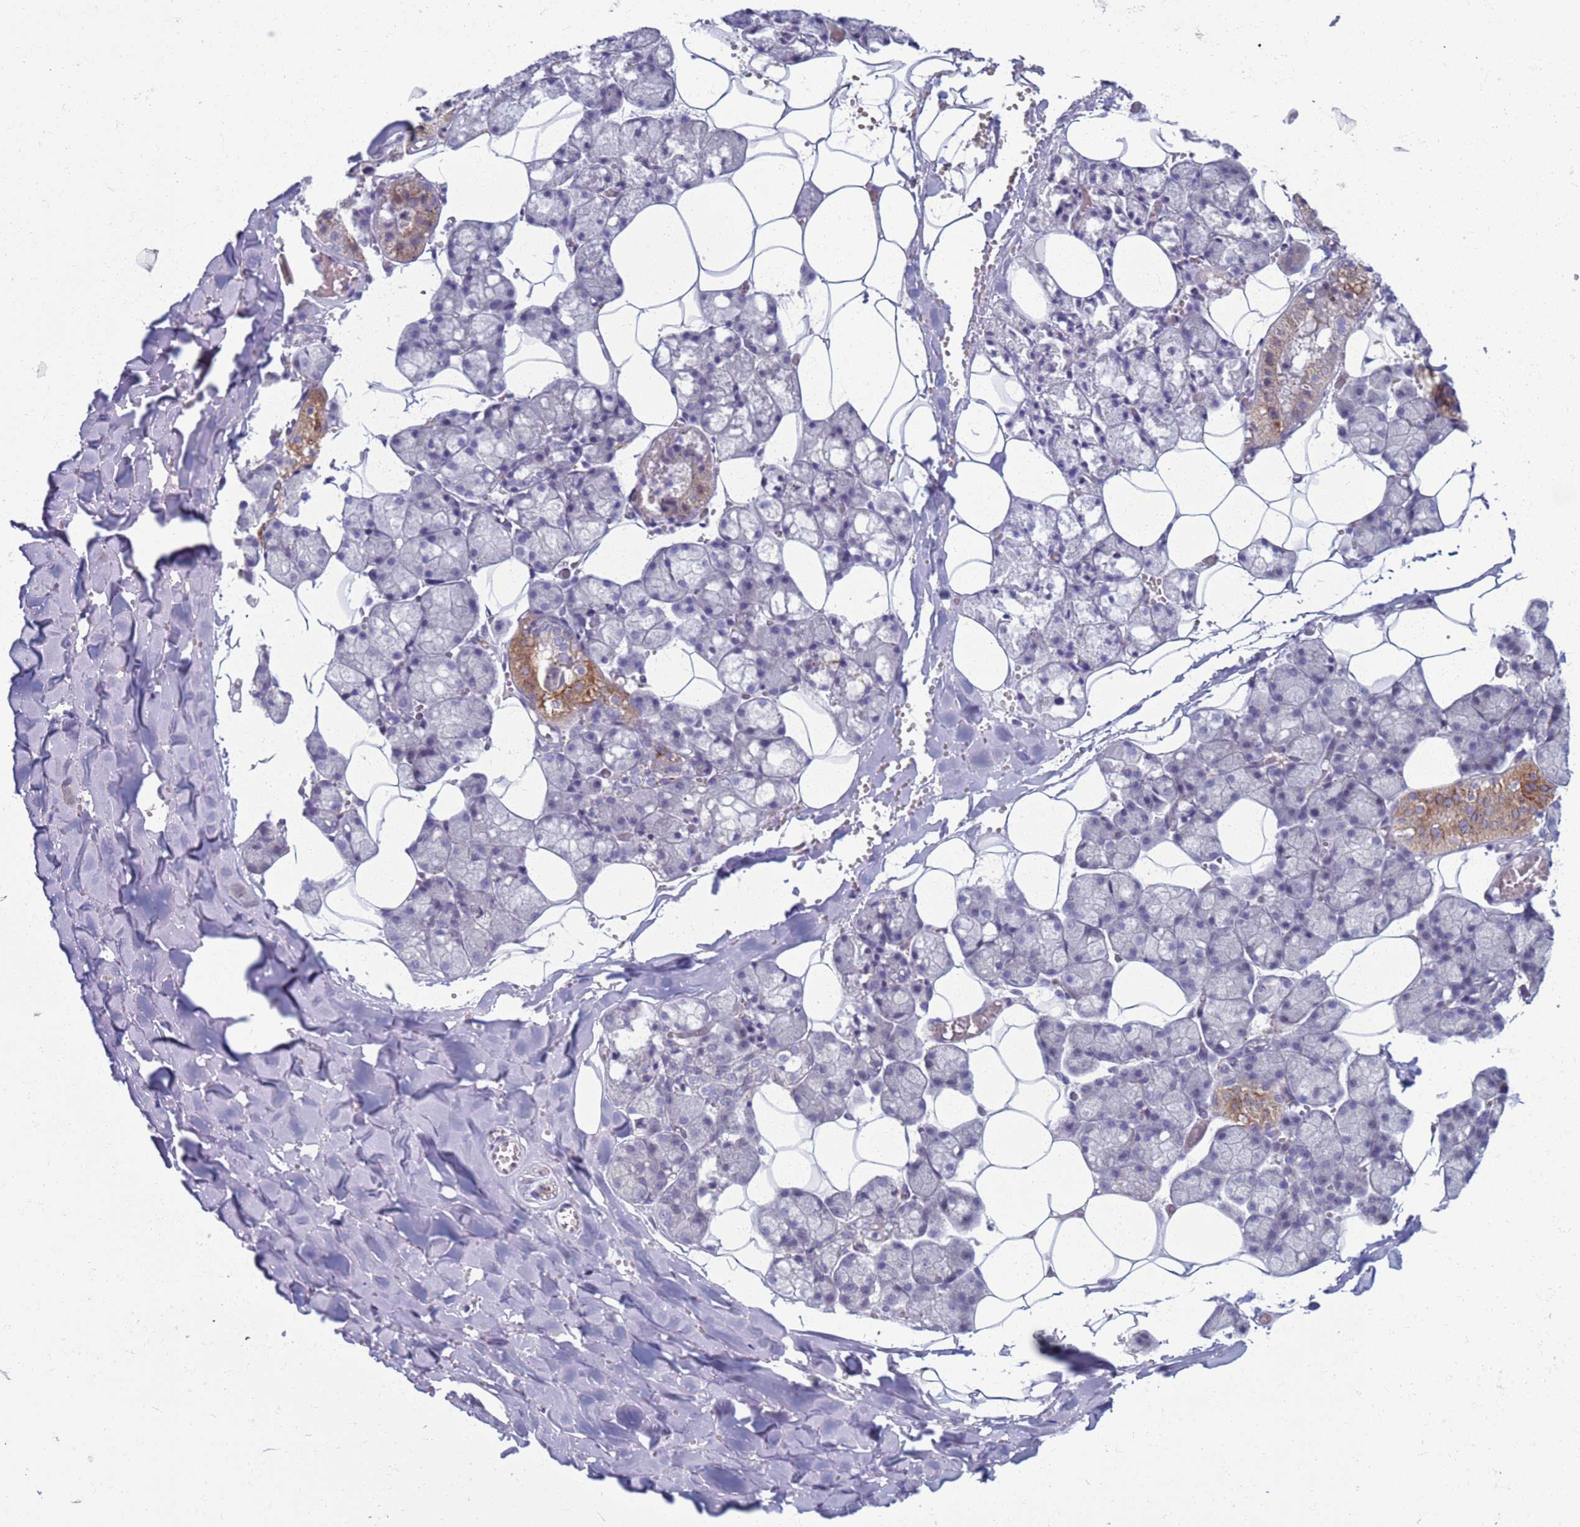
{"staining": {"intensity": "moderate", "quantity": "<25%", "location": "cytoplasmic/membranous"}, "tissue": "salivary gland", "cell_type": "Glandular cells", "image_type": "normal", "snomed": [{"axis": "morphology", "description": "Normal tissue, NOS"}, {"axis": "topography", "description": "Salivary gland"}], "caption": "This photomicrograph demonstrates immunohistochemistry staining of normal salivary gland, with low moderate cytoplasmic/membranous positivity in about <25% of glandular cells.", "gene": "CLCA2", "patient": {"sex": "male", "age": 62}}